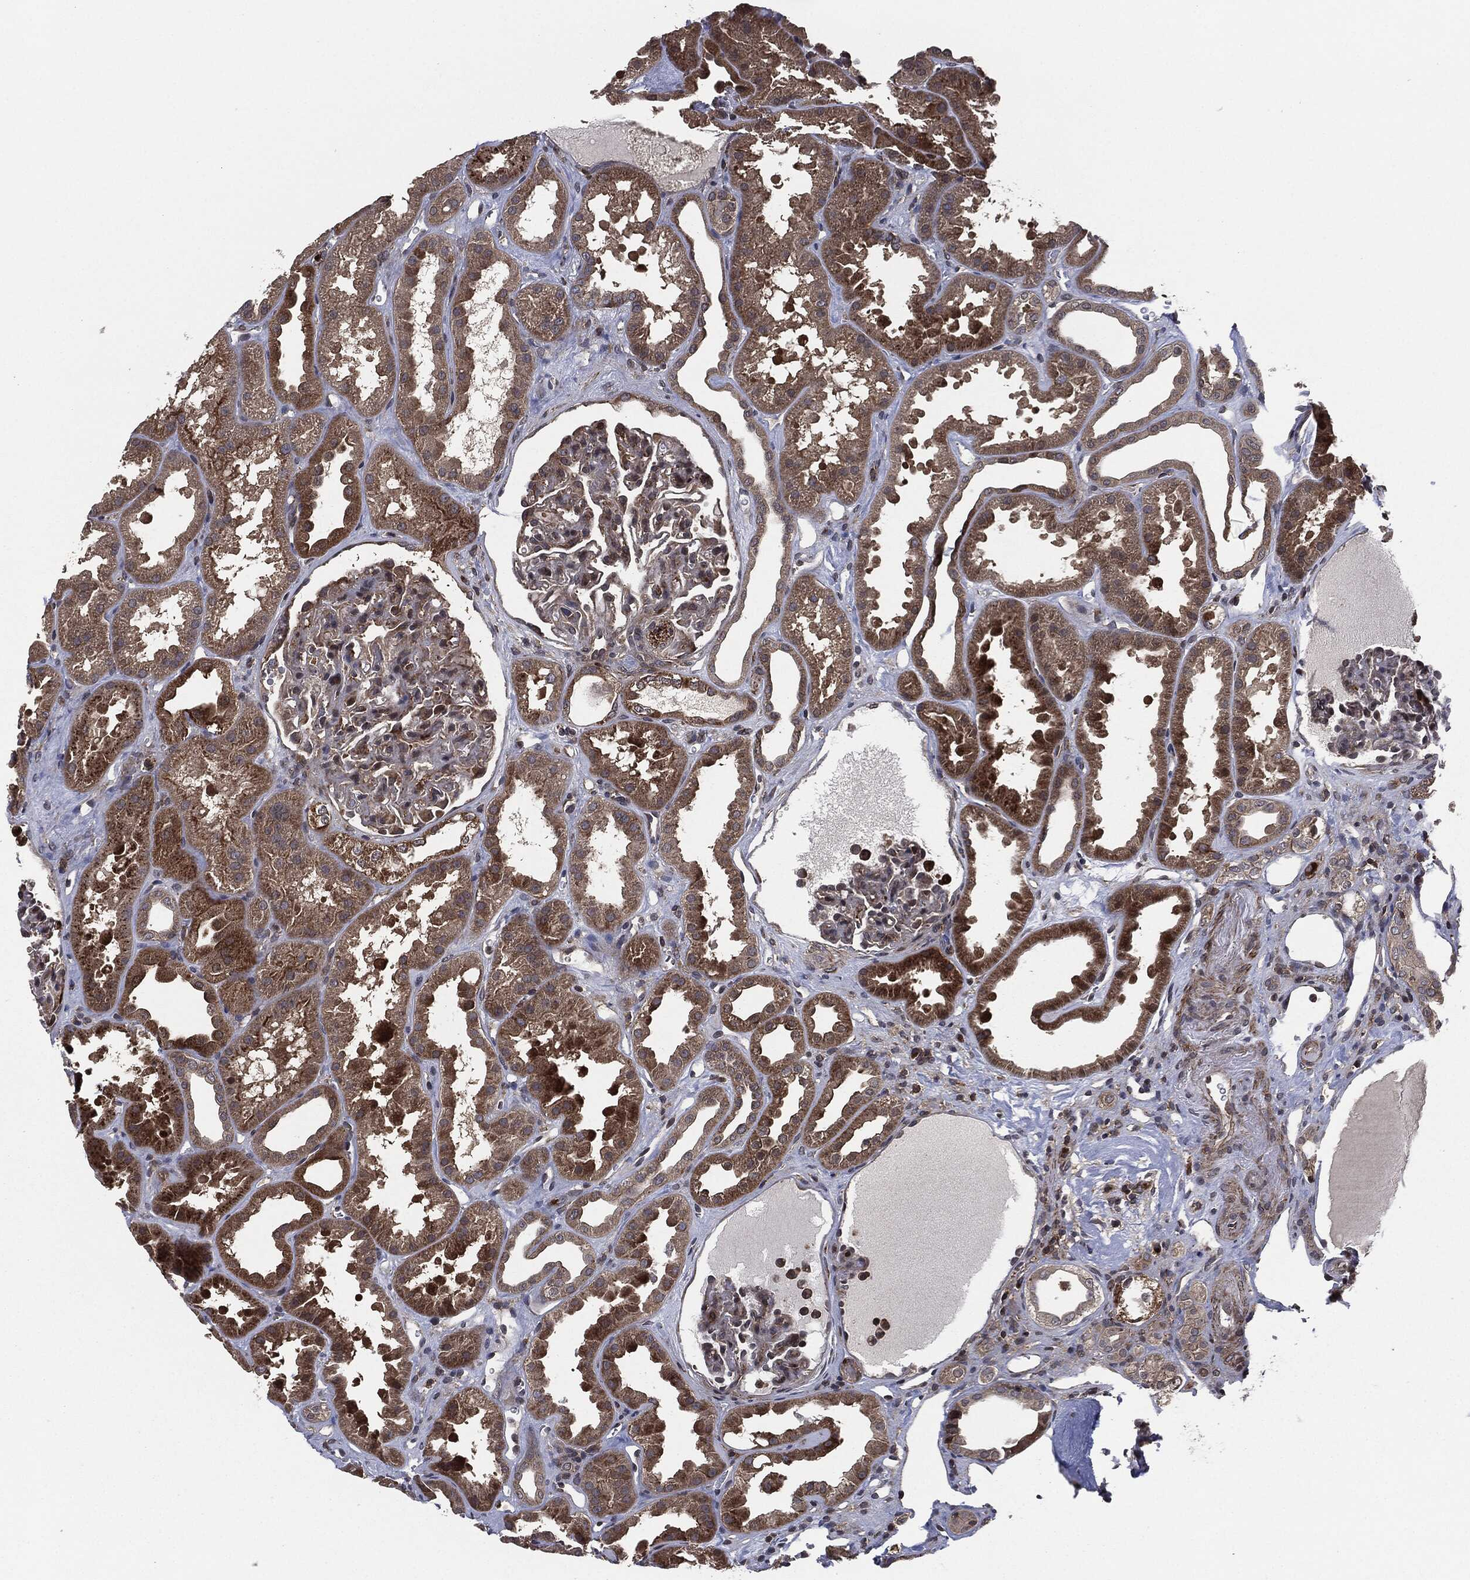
{"staining": {"intensity": "weak", "quantity": "<25%", "location": "cytoplasmic/membranous"}, "tissue": "kidney", "cell_type": "Cells in glomeruli", "image_type": "normal", "snomed": [{"axis": "morphology", "description": "Normal tissue, NOS"}, {"axis": "topography", "description": "Kidney"}], "caption": "This is an immunohistochemistry image of normal human kidney. There is no expression in cells in glomeruli.", "gene": "UBR1", "patient": {"sex": "male", "age": 61}}